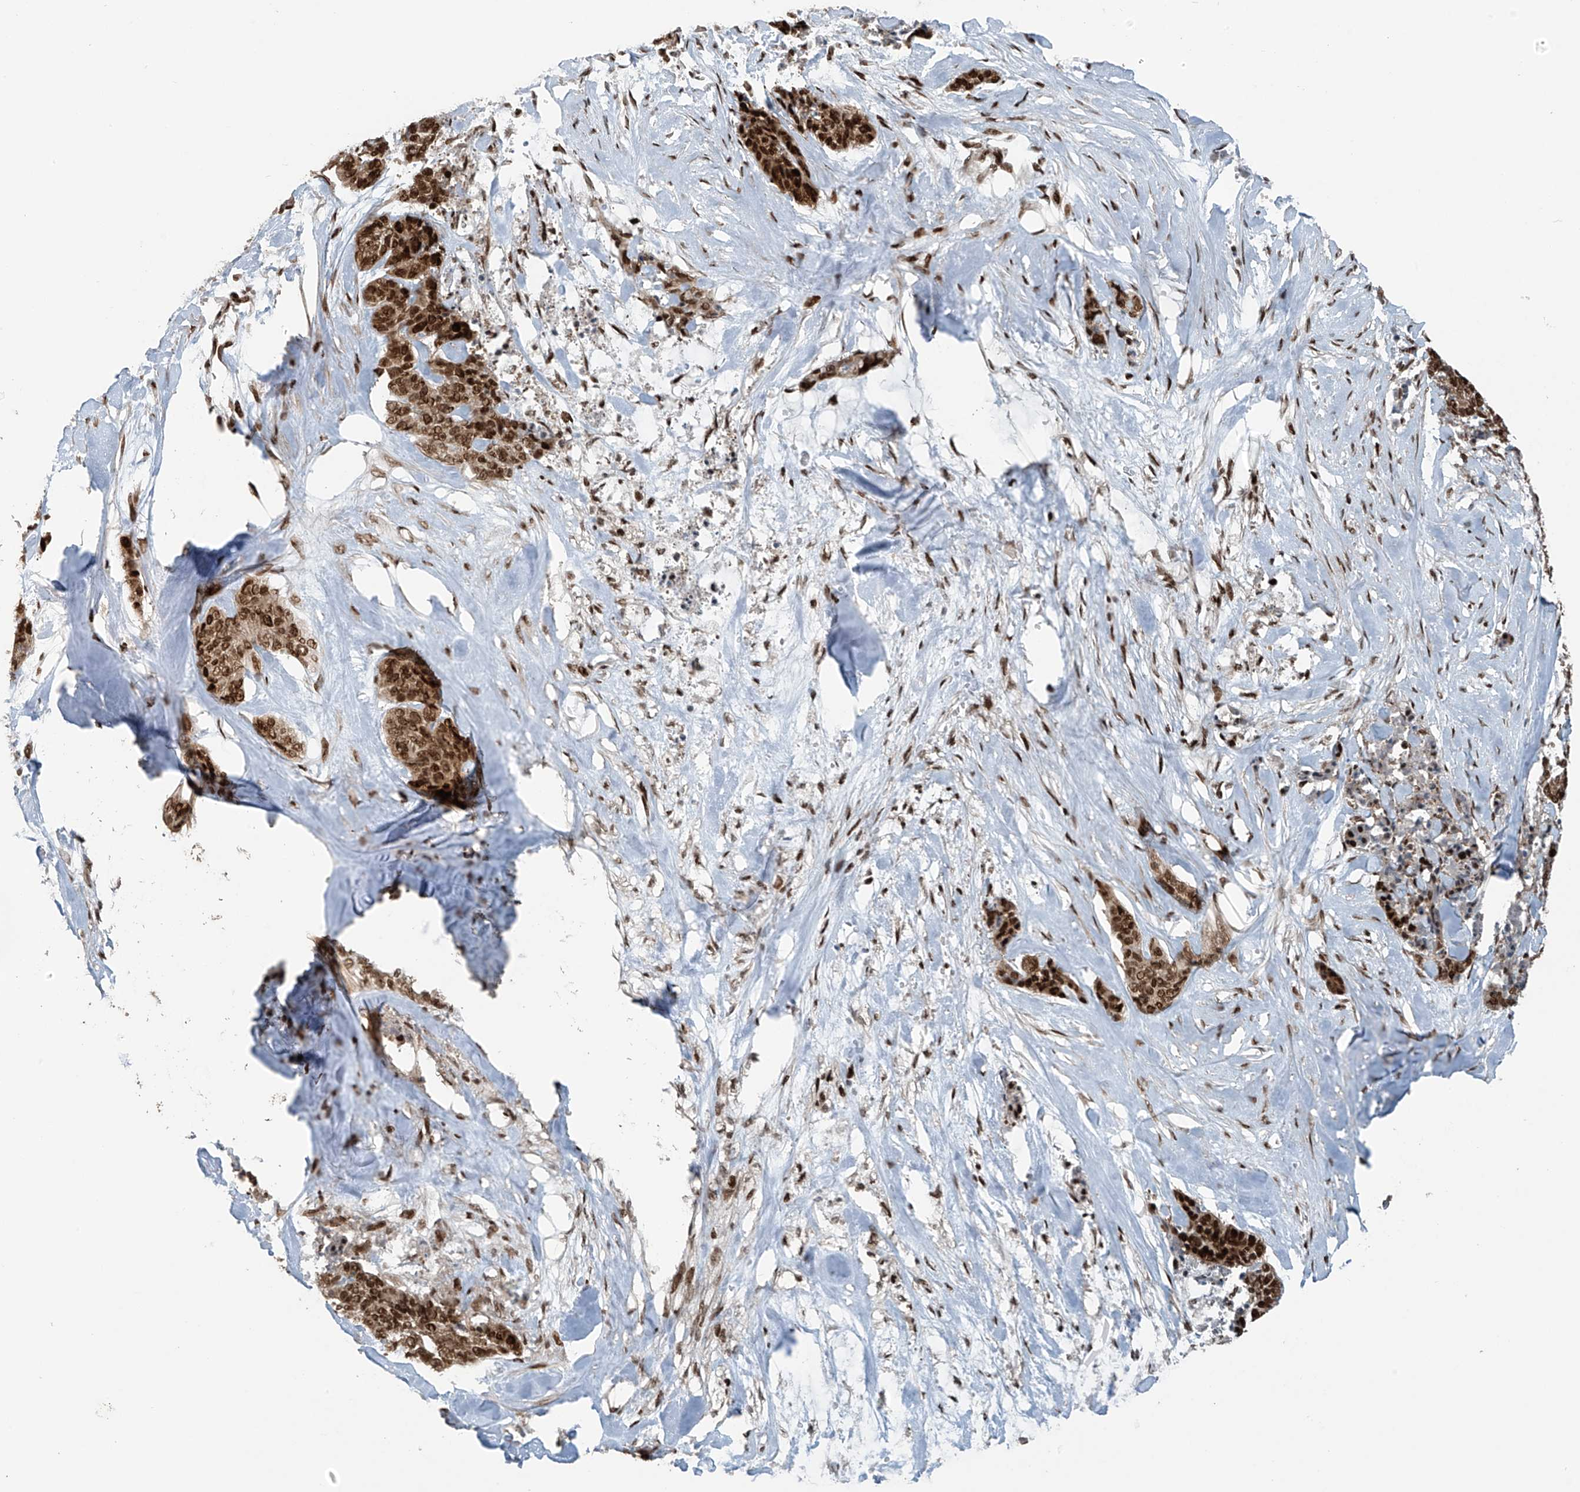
{"staining": {"intensity": "strong", "quantity": ">75%", "location": "nuclear"}, "tissue": "skin cancer", "cell_type": "Tumor cells", "image_type": "cancer", "snomed": [{"axis": "morphology", "description": "Basal cell carcinoma"}, {"axis": "topography", "description": "Skin"}], "caption": "The micrograph exhibits staining of basal cell carcinoma (skin), revealing strong nuclear protein positivity (brown color) within tumor cells. Immunohistochemistry stains the protein in brown and the nuclei are stained blue.", "gene": "PCNP", "patient": {"sex": "female", "age": 64}}